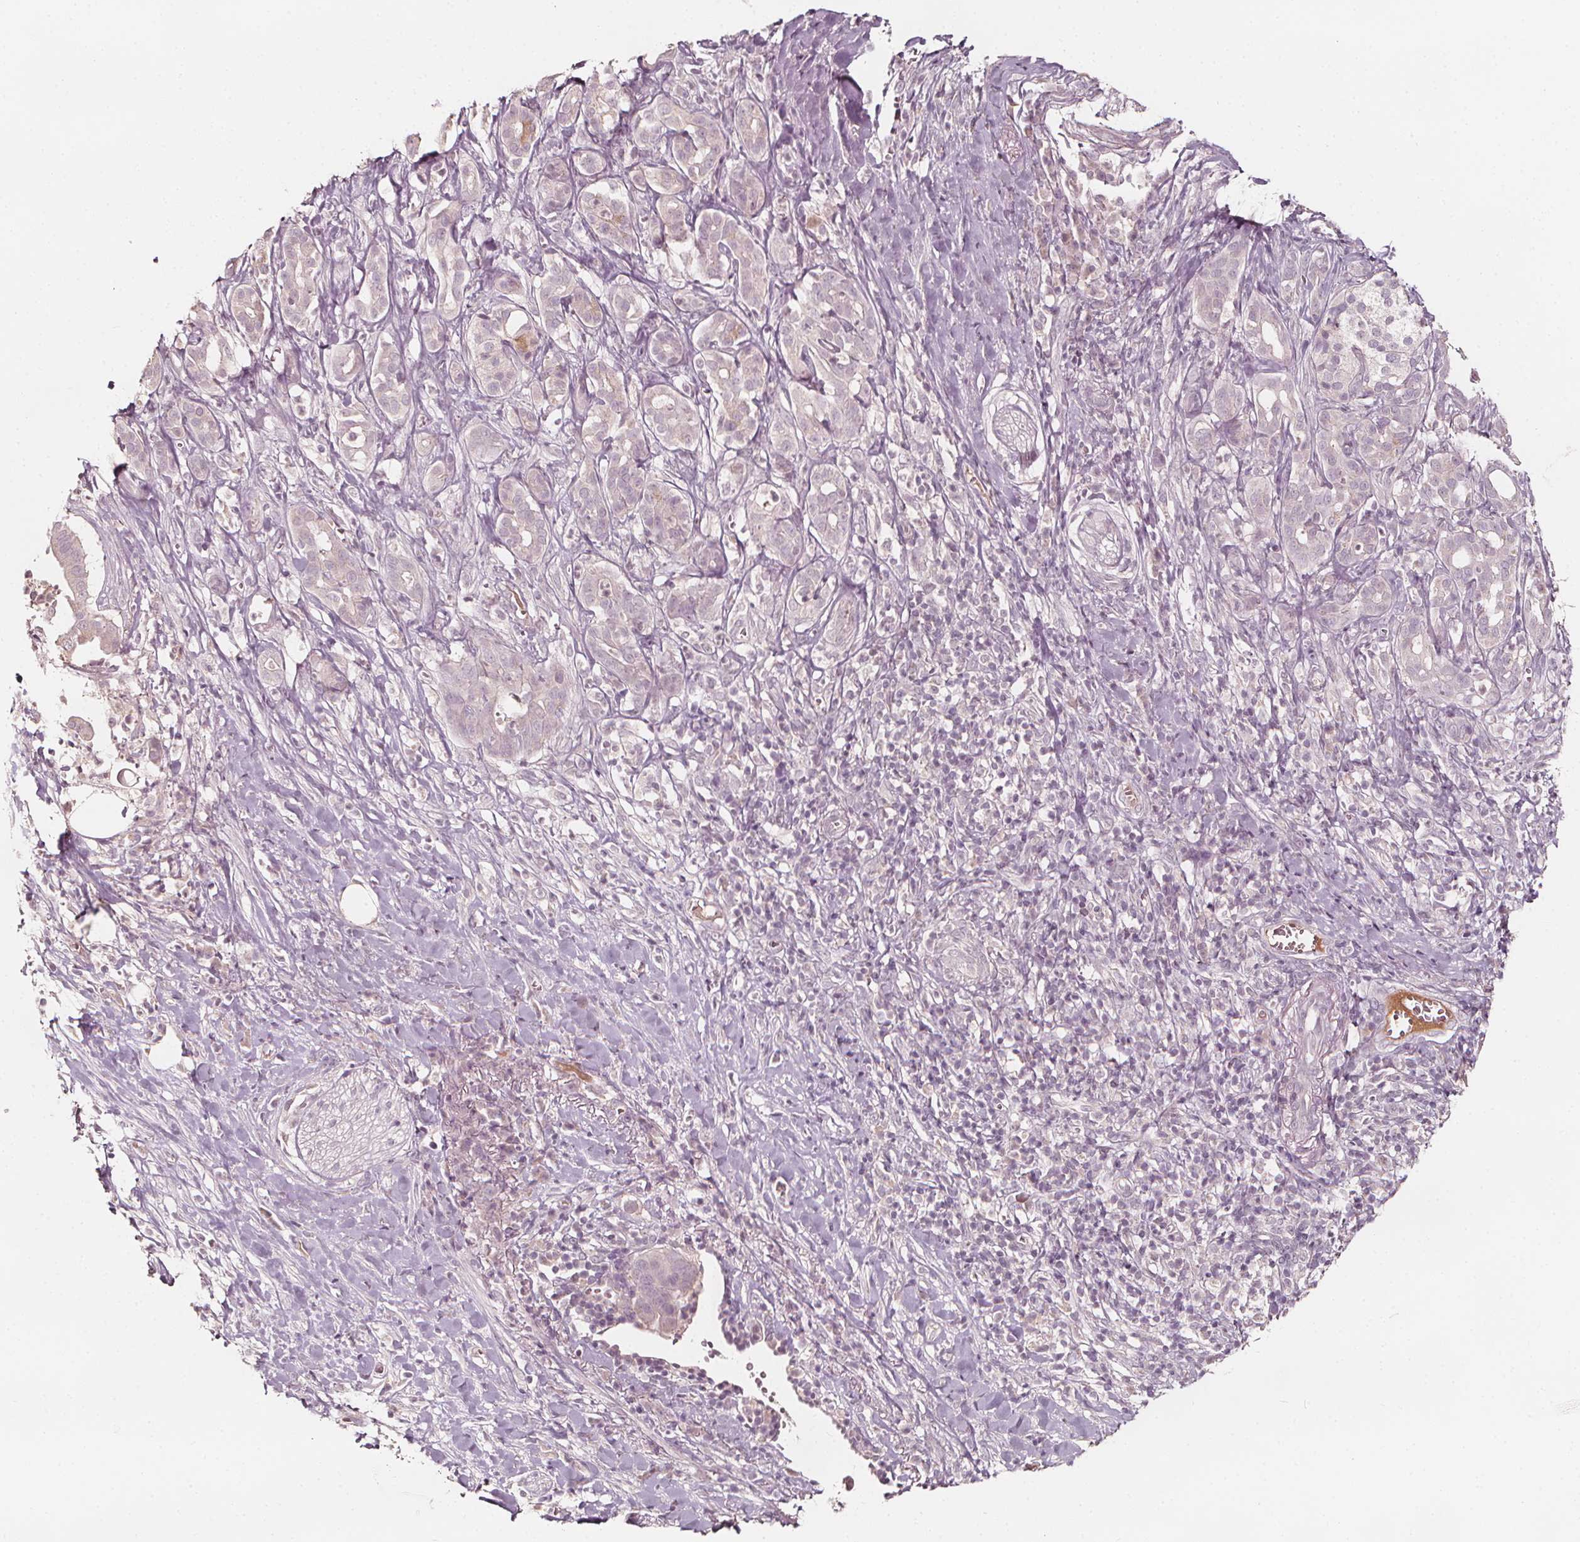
{"staining": {"intensity": "negative", "quantity": "none", "location": "none"}, "tissue": "pancreatic cancer", "cell_type": "Tumor cells", "image_type": "cancer", "snomed": [{"axis": "morphology", "description": "Adenocarcinoma, NOS"}, {"axis": "topography", "description": "Pancreas"}], "caption": "IHC histopathology image of pancreatic cancer stained for a protein (brown), which demonstrates no staining in tumor cells. The staining is performed using DAB (3,3'-diaminobenzidine) brown chromogen with nuclei counter-stained in using hematoxylin.", "gene": "NPC1L1", "patient": {"sex": "male", "age": 61}}